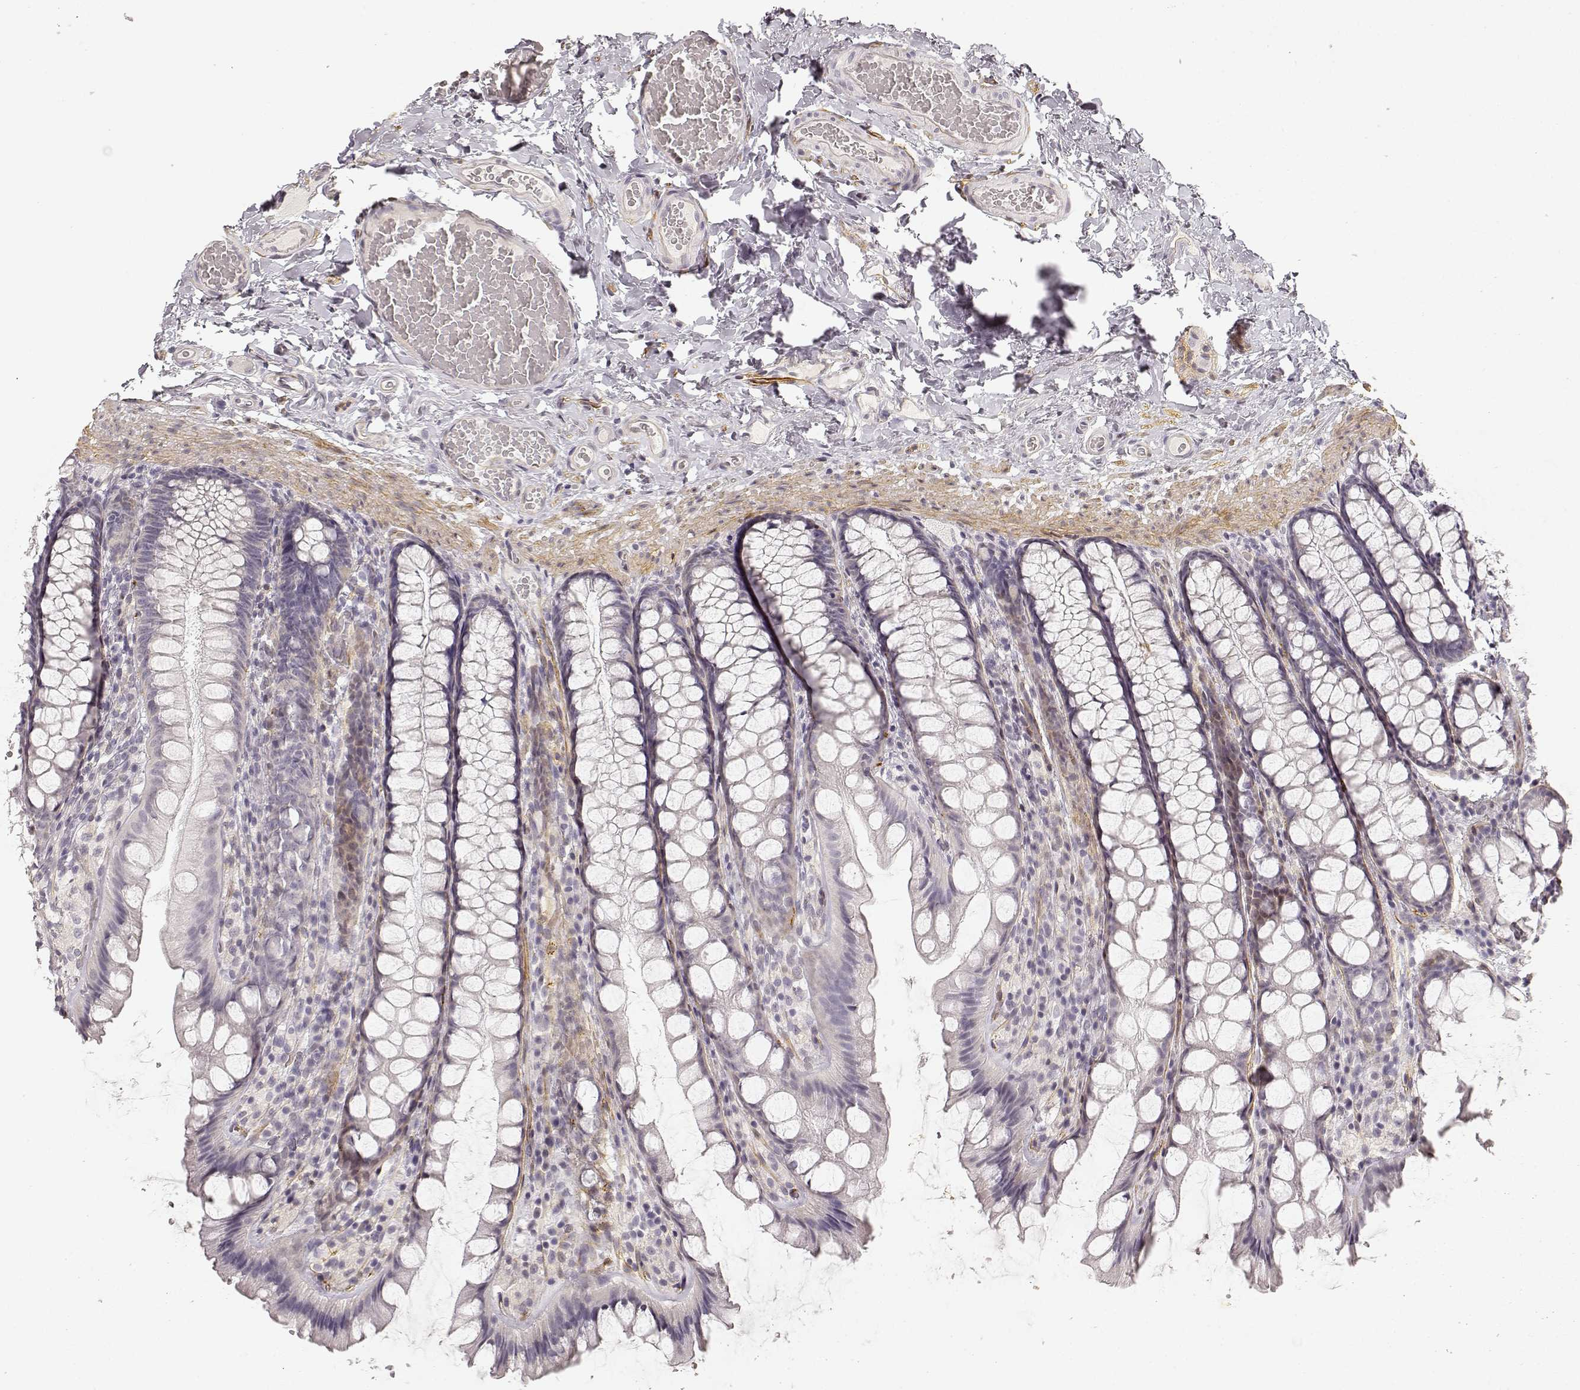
{"staining": {"intensity": "negative", "quantity": "none", "location": "none"}, "tissue": "colon", "cell_type": "Endothelial cells", "image_type": "normal", "snomed": [{"axis": "morphology", "description": "Normal tissue, NOS"}, {"axis": "topography", "description": "Colon"}], "caption": "DAB immunohistochemical staining of benign human colon exhibits no significant positivity in endothelial cells. (DAB IHC with hematoxylin counter stain).", "gene": "LAMA4", "patient": {"sex": "male", "age": 47}}